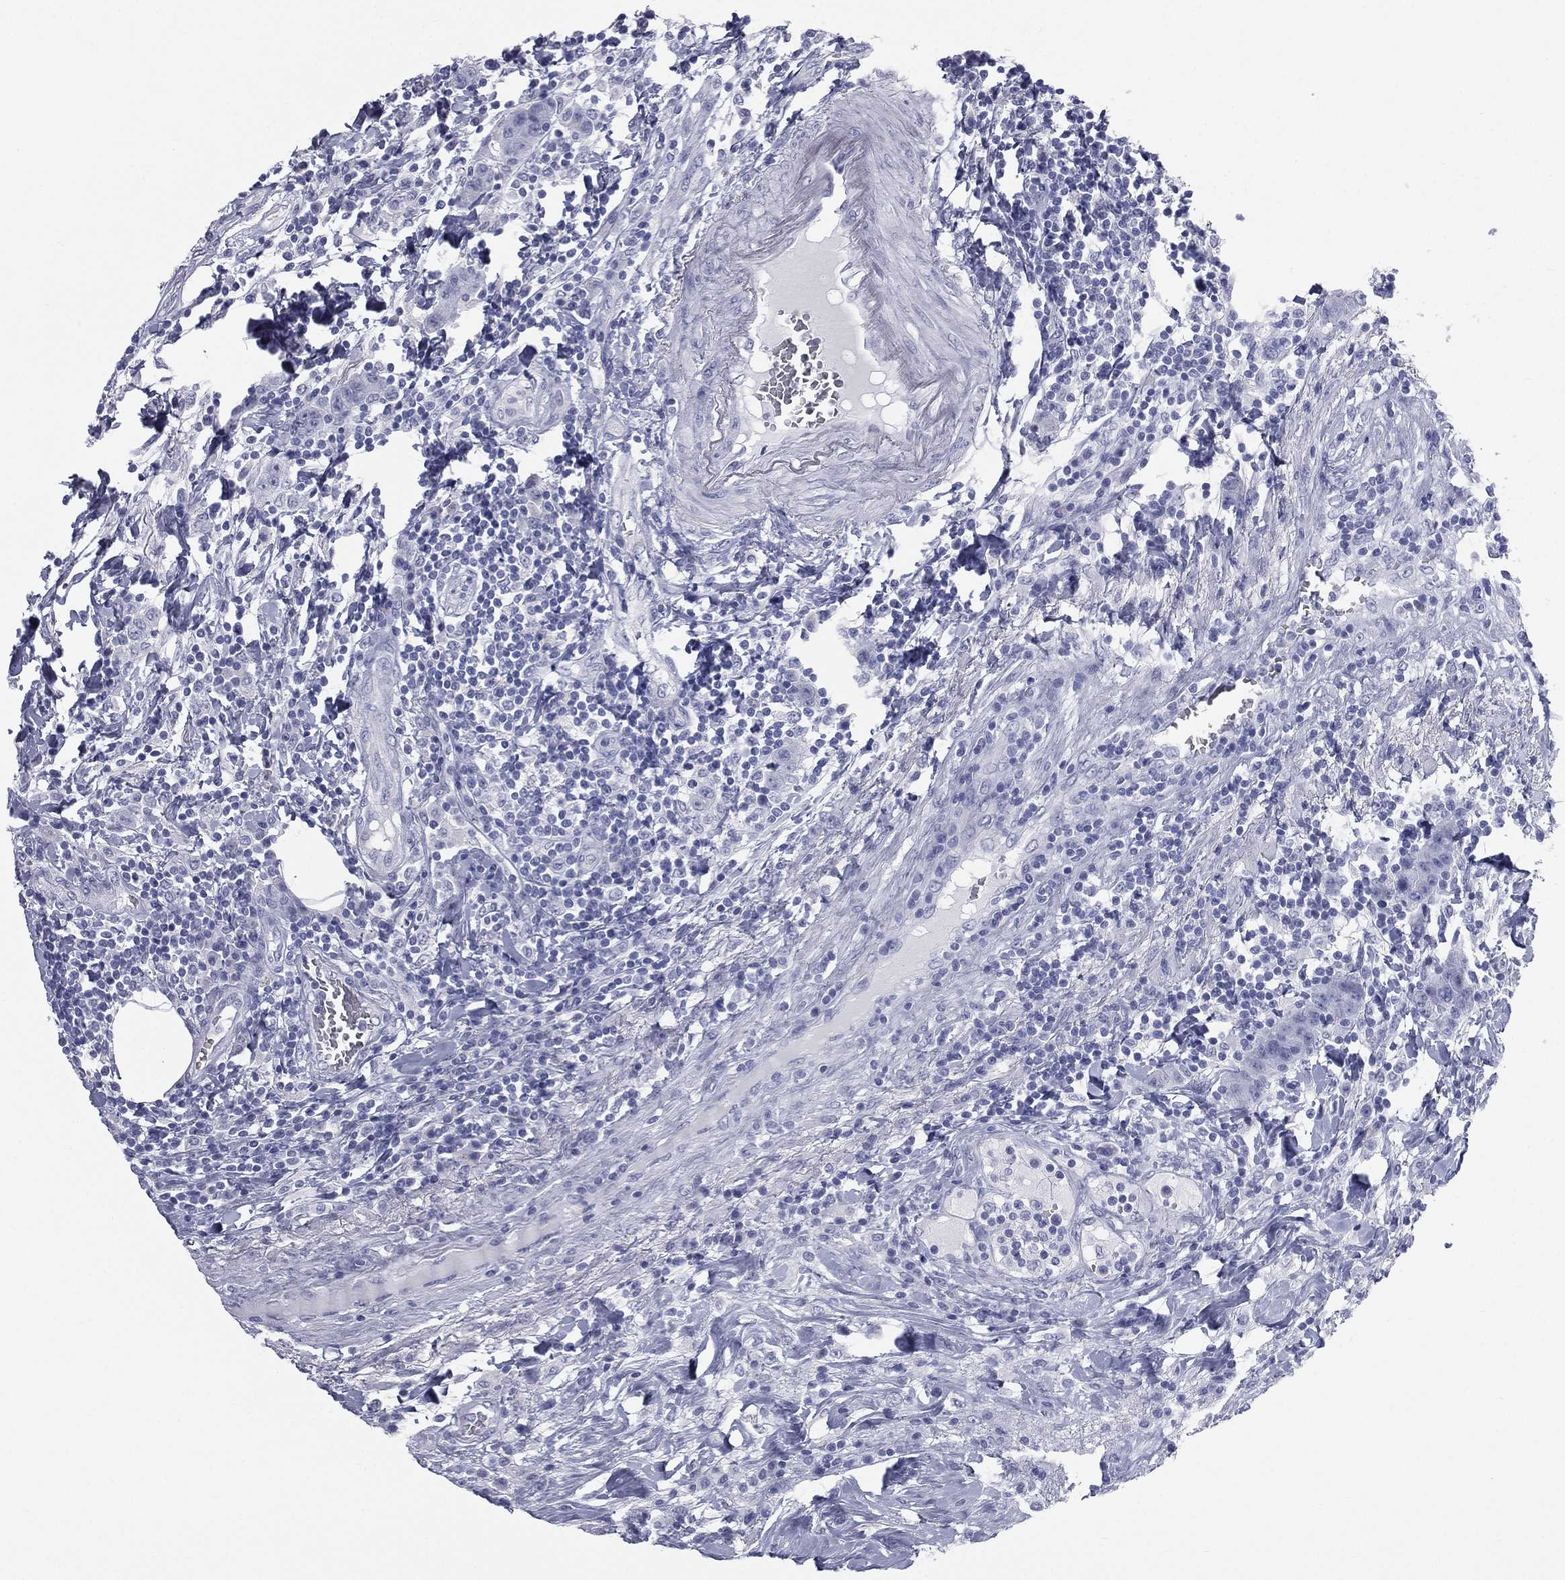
{"staining": {"intensity": "negative", "quantity": "none", "location": "none"}, "tissue": "colorectal cancer", "cell_type": "Tumor cells", "image_type": "cancer", "snomed": [{"axis": "morphology", "description": "Adenocarcinoma, NOS"}, {"axis": "topography", "description": "Colon"}], "caption": "DAB (3,3'-diaminobenzidine) immunohistochemical staining of colorectal adenocarcinoma displays no significant staining in tumor cells. (Brightfield microscopy of DAB (3,3'-diaminobenzidine) immunohistochemistry at high magnification).", "gene": "MLN", "patient": {"sex": "female", "age": 48}}